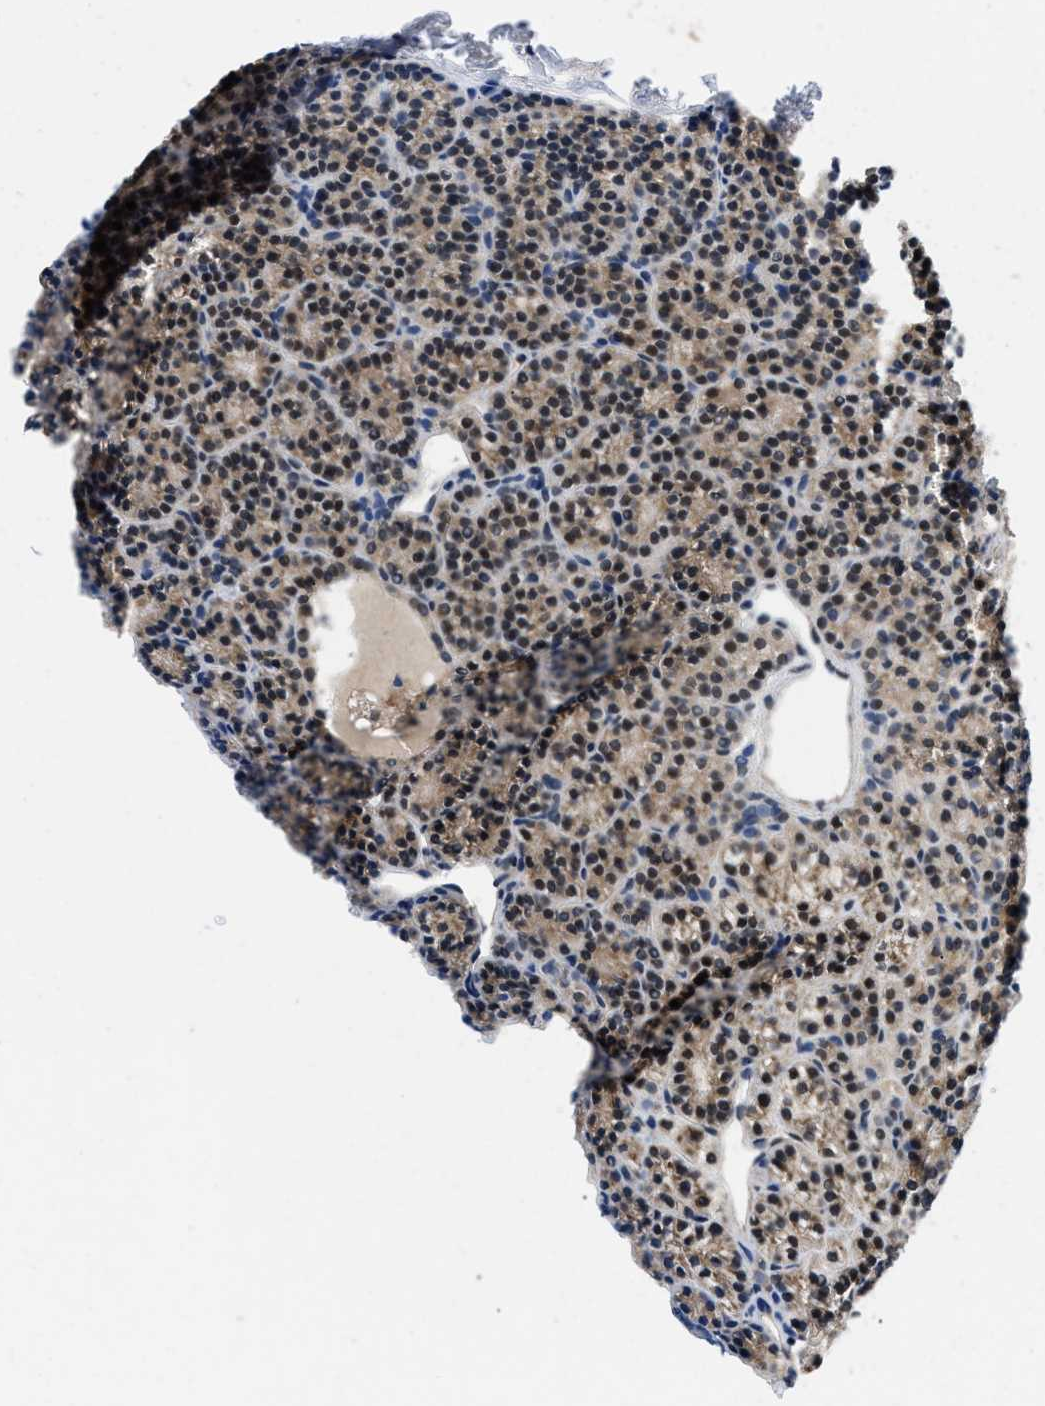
{"staining": {"intensity": "moderate", "quantity": "25%-75%", "location": "cytoplasmic/membranous,nuclear"}, "tissue": "parathyroid gland", "cell_type": "Glandular cells", "image_type": "normal", "snomed": [{"axis": "morphology", "description": "Normal tissue, NOS"}, {"axis": "morphology", "description": "Adenoma, NOS"}, {"axis": "topography", "description": "Parathyroid gland"}], "caption": "Parathyroid gland was stained to show a protein in brown. There is medium levels of moderate cytoplasmic/membranous,nuclear positivity in about 25%-75% of glandular cells.", "gene": "ATF7IP", "patient": {"sex": "female", "age": 64}}